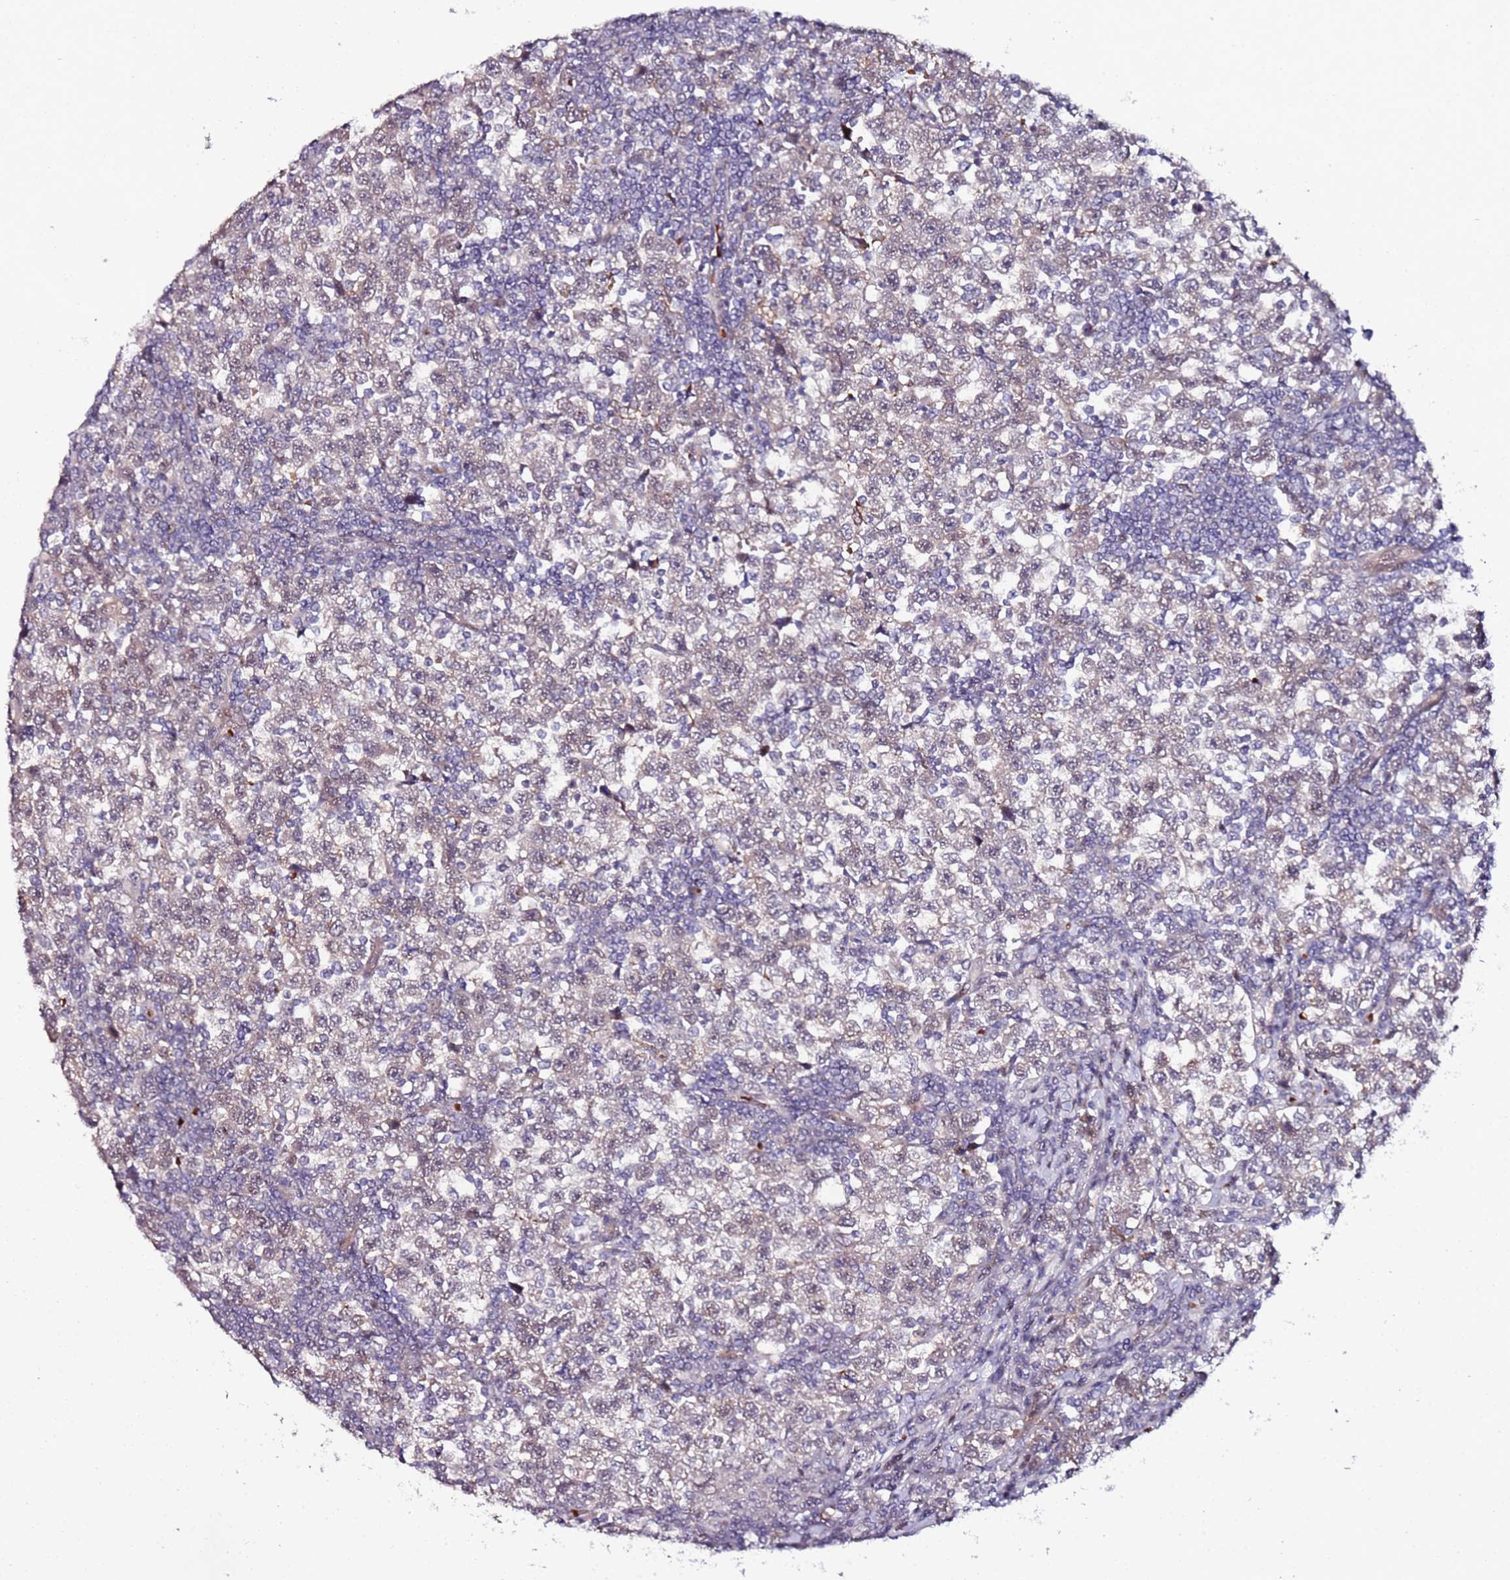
{"staining": {"intensity": "weak", "quantity": "<25%", "location": "cytoplasmic/membranous"}, "tissue": "testis cancer", "cell_type": "Tumor cells", "image_type": "cancer", "snomed": [{"axis": "morphology", "description": "Normal tissue, NOS"}, {"axis": "morphology", "description": "Seminoma, NOS"}, {"axis": "topography", "description": "Testis"}], "caption": "High magnification brightfield microscopy of testis cancer (seminoma) stained with DAB (3,3'-diaminobenzidine) (brown) and counterstained with hematoxylin (blue): tumor cells show no significant positivity.", "gene": "DUSP28", "patient": {"sex": "male", "age": 43}}